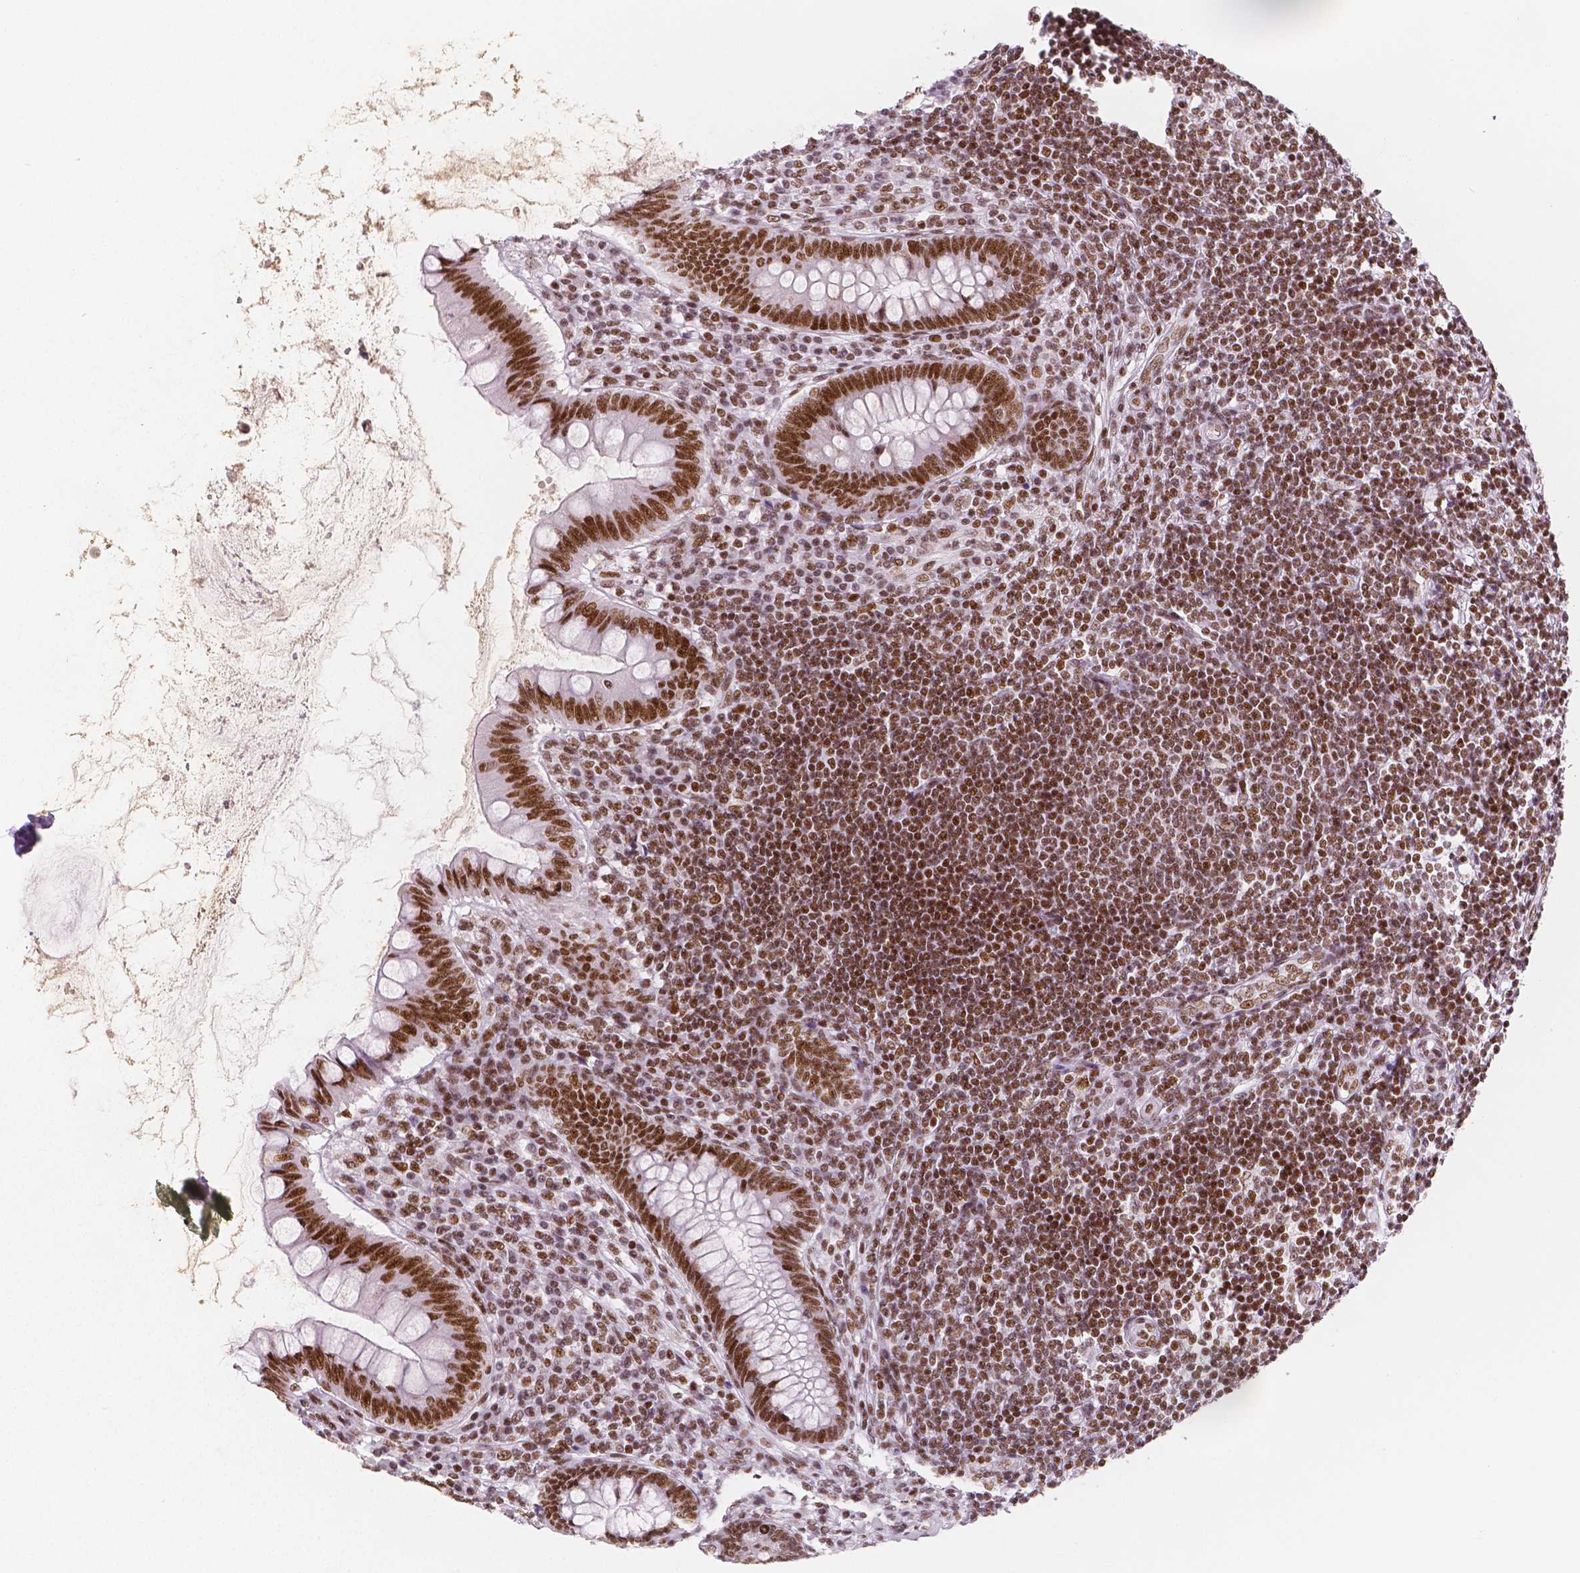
{"staining": {"intensity": "strong", "quantity": ">75%", "location": "nuclear"}, "tissue": "appendix", "cell_type": "Glandular cells", "image_type": "normal", "snomed": [{"axis": "morphology", "description": "Normal tissue, NOS"}, {"axis": "topography", "description": "Appendix"}], "caption": "Immunohistochemical staining of normal appendix exhibits high levels of strong nuclear expression in approximately >75% of glandular cells. Using DAB (brown) and hematoxylin (blue) stains, captured at high magnification using brightfield microscopy.", "gene": "HDAC1", "patient": {"sex": "female", "age": 57}}